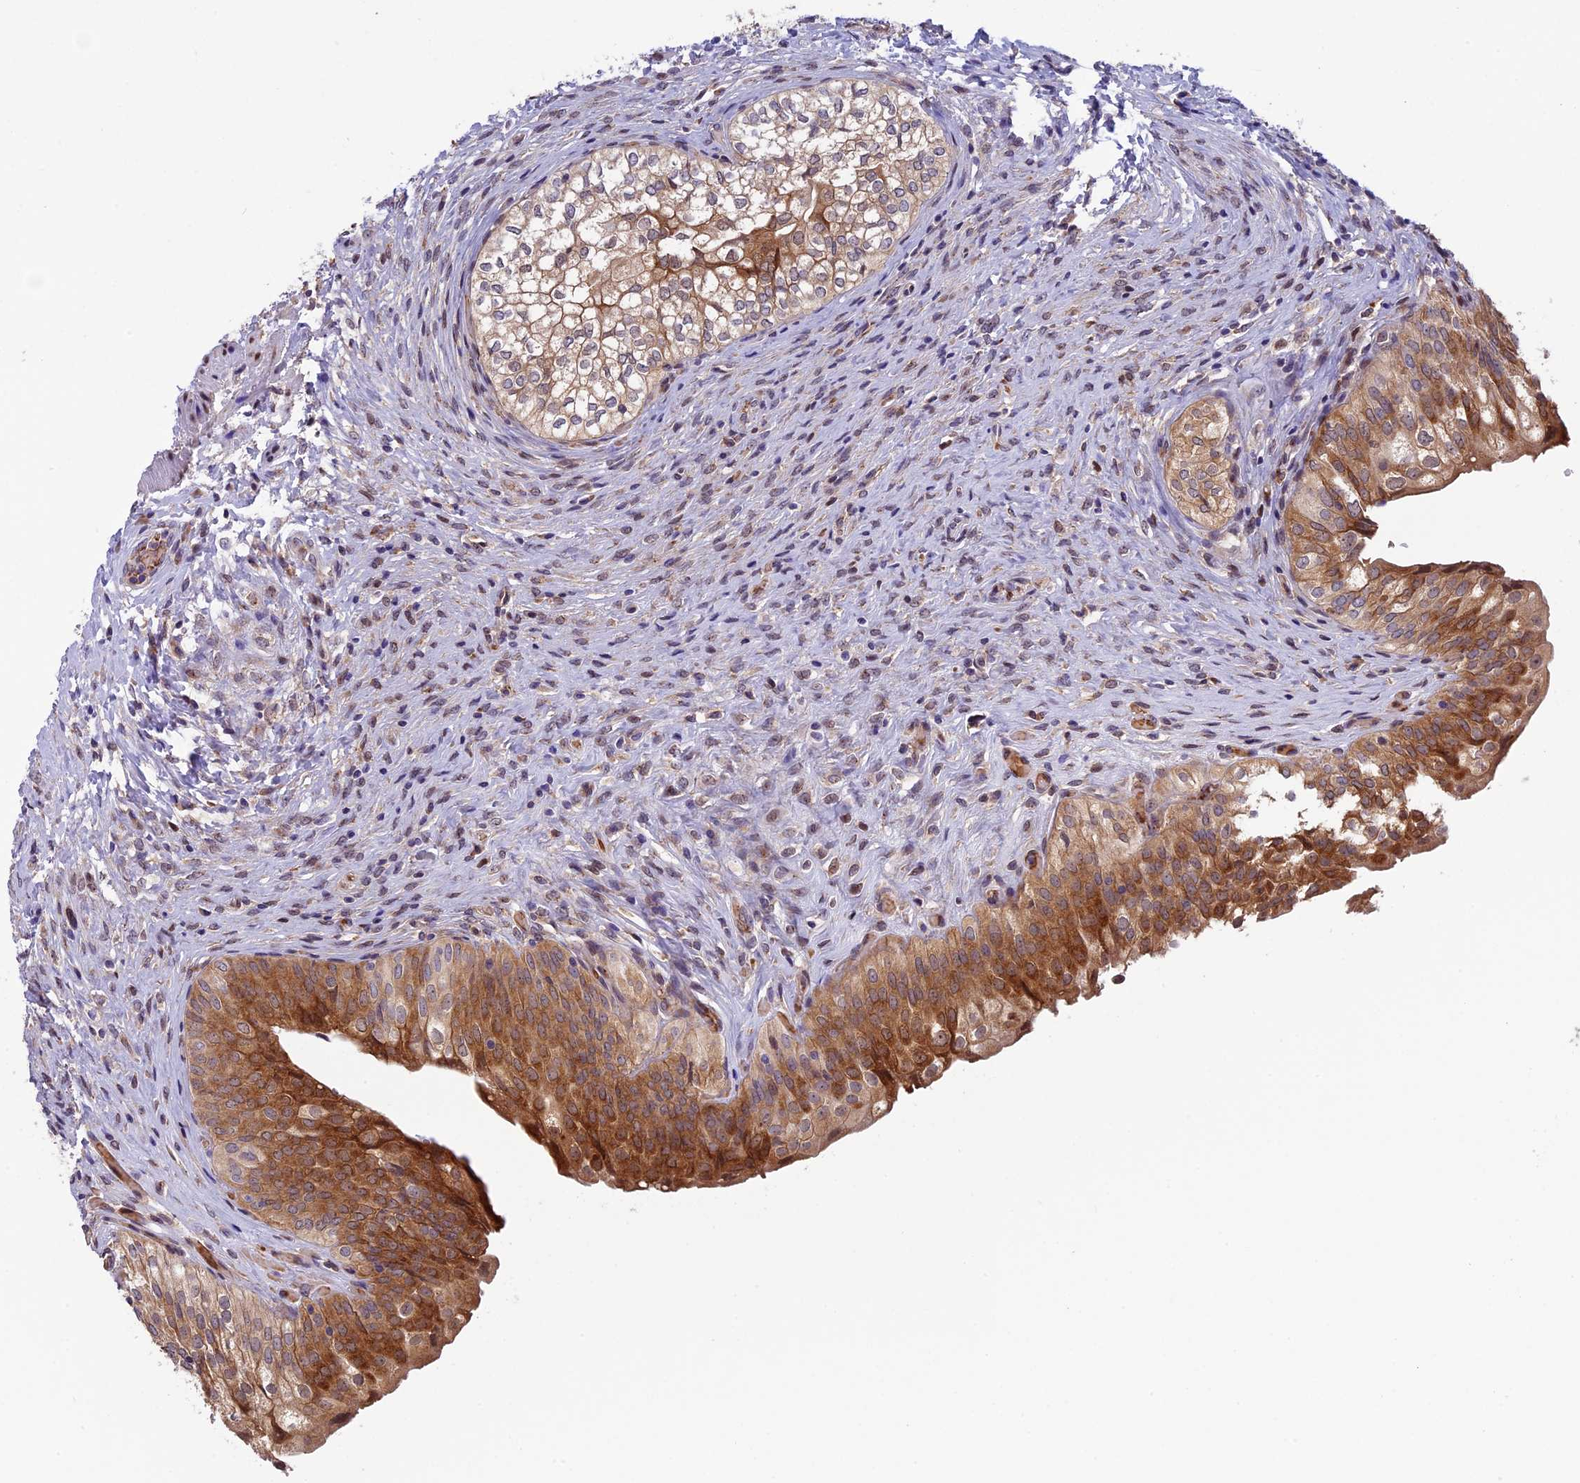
{"staining": {"intensity": "strong", "quantity": ">75%", "location": "cytoplasmic/membranous"}, "tissue": "urinary bladder", "cell_type": "Urothelial cells", "image_type": "normal", "snomed": [{"axis": "morphology", "description": "Normal tissue, NOS"}, {"axis": "topography", "description": "Urinary bladder"}], "caption": "IHC histopathology image of normal urinary bladder: human urinary bladder stained using immunohistochemistry reveals high levels of strong protein expression localized specifically in the cytoplasmic/membranous of urothelial cells, appearing as a cytoplasmic/membranous brown color.", "gene": "CCDC9B", "patient": {"sex": "male", "age": 55}}